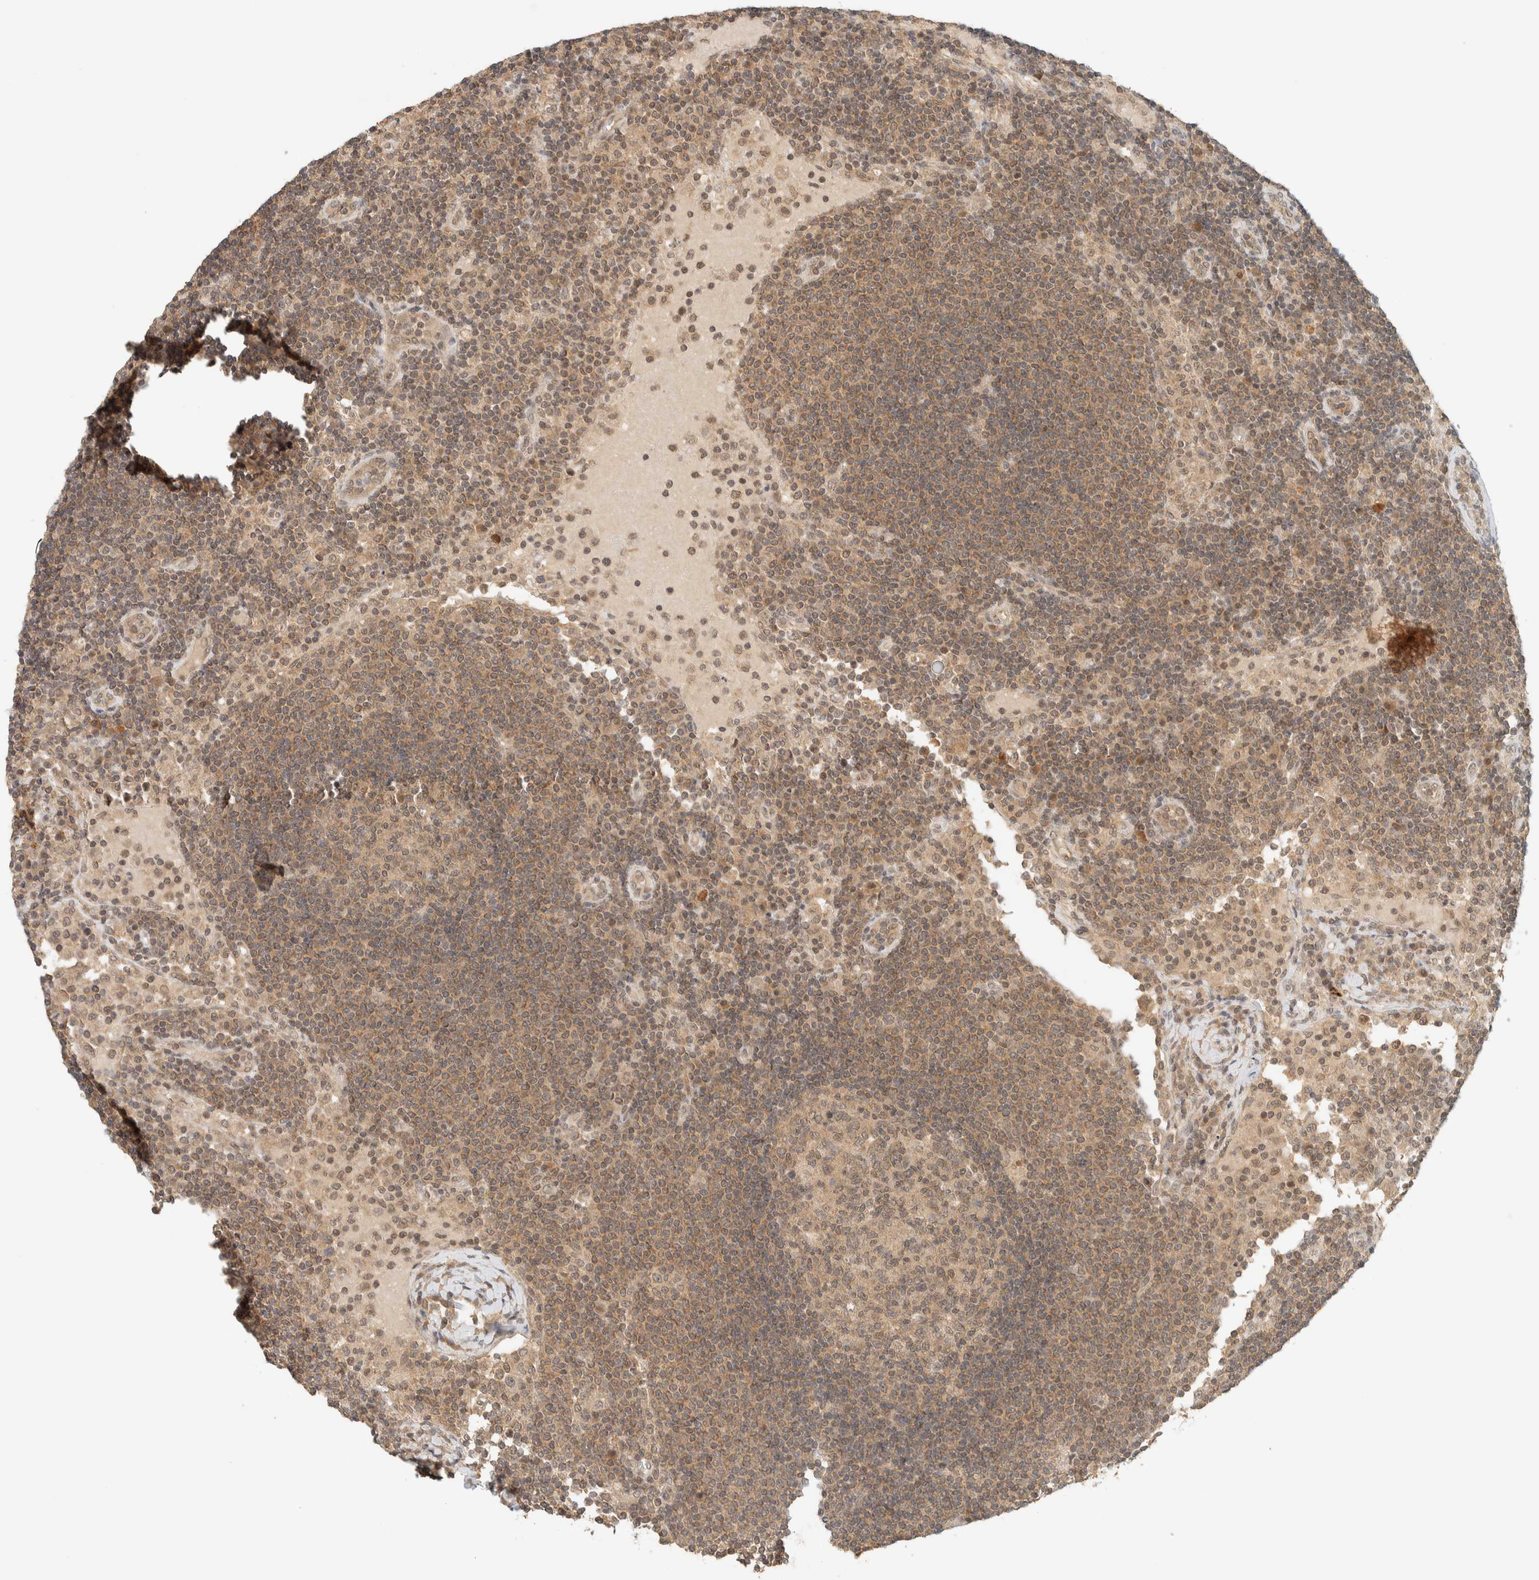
{"staining": {"intensity": "moderate", "quantity": ">75%", "location": "cytoplasmic/membranous"}, "tissue": "lymph node", "cell_type": "Germinal center cells", "image_type": "normal", "snomed": [{"axis": "morphology", "description": "Normal tissue, NOS"}, {"axis": "topography", "description": "Lymph node"}], "caption": "Lymph node stained with DAB (3,3'-diaminobenzidine) immunohistochemistry exhibits medium levels of moderate cytoplasmic/membranous staining in about >75% of germinal center cells.", "gene": "KIFAP3", "patient": {"sex": "female", "age": 53}}